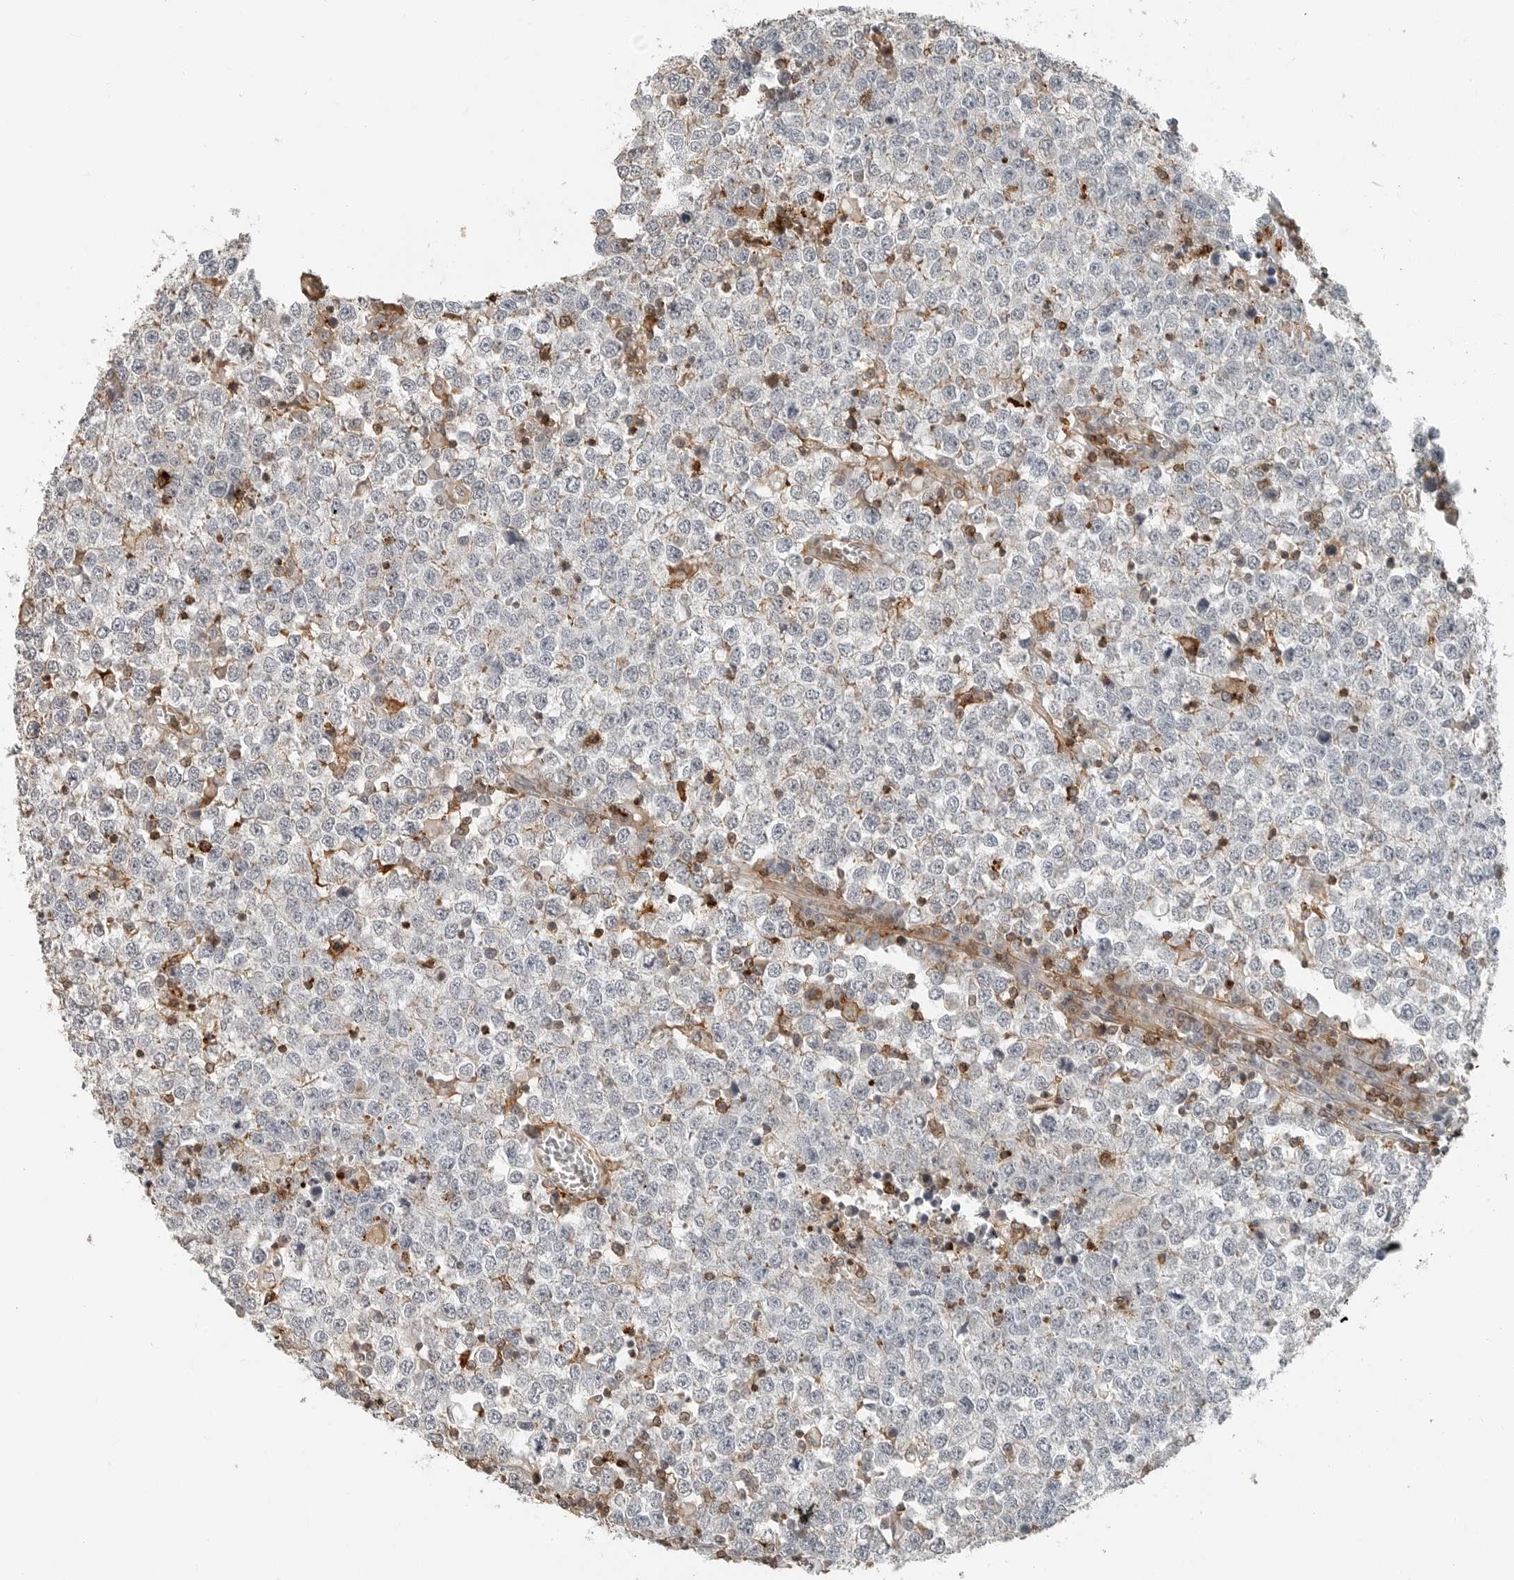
{"staining": {"intensity": "negative", "quantity": "none", "location": "none"}, "tissue": "testis cancer", "cell_type": "Tumor cells", "image_type": "cancer", "snomed": [{"axis": "morphology", "description": "Seminoma, NOS"}, {"axis": "topography", "description": "Testis"}], "caption": "This is an immunohistochemistry (IHC) photomicrograph of human testis seminoma. There is no positivity in tumor cells.", "gene": "LEFTY2", "patient": {"sex": "male", "age": 65}}